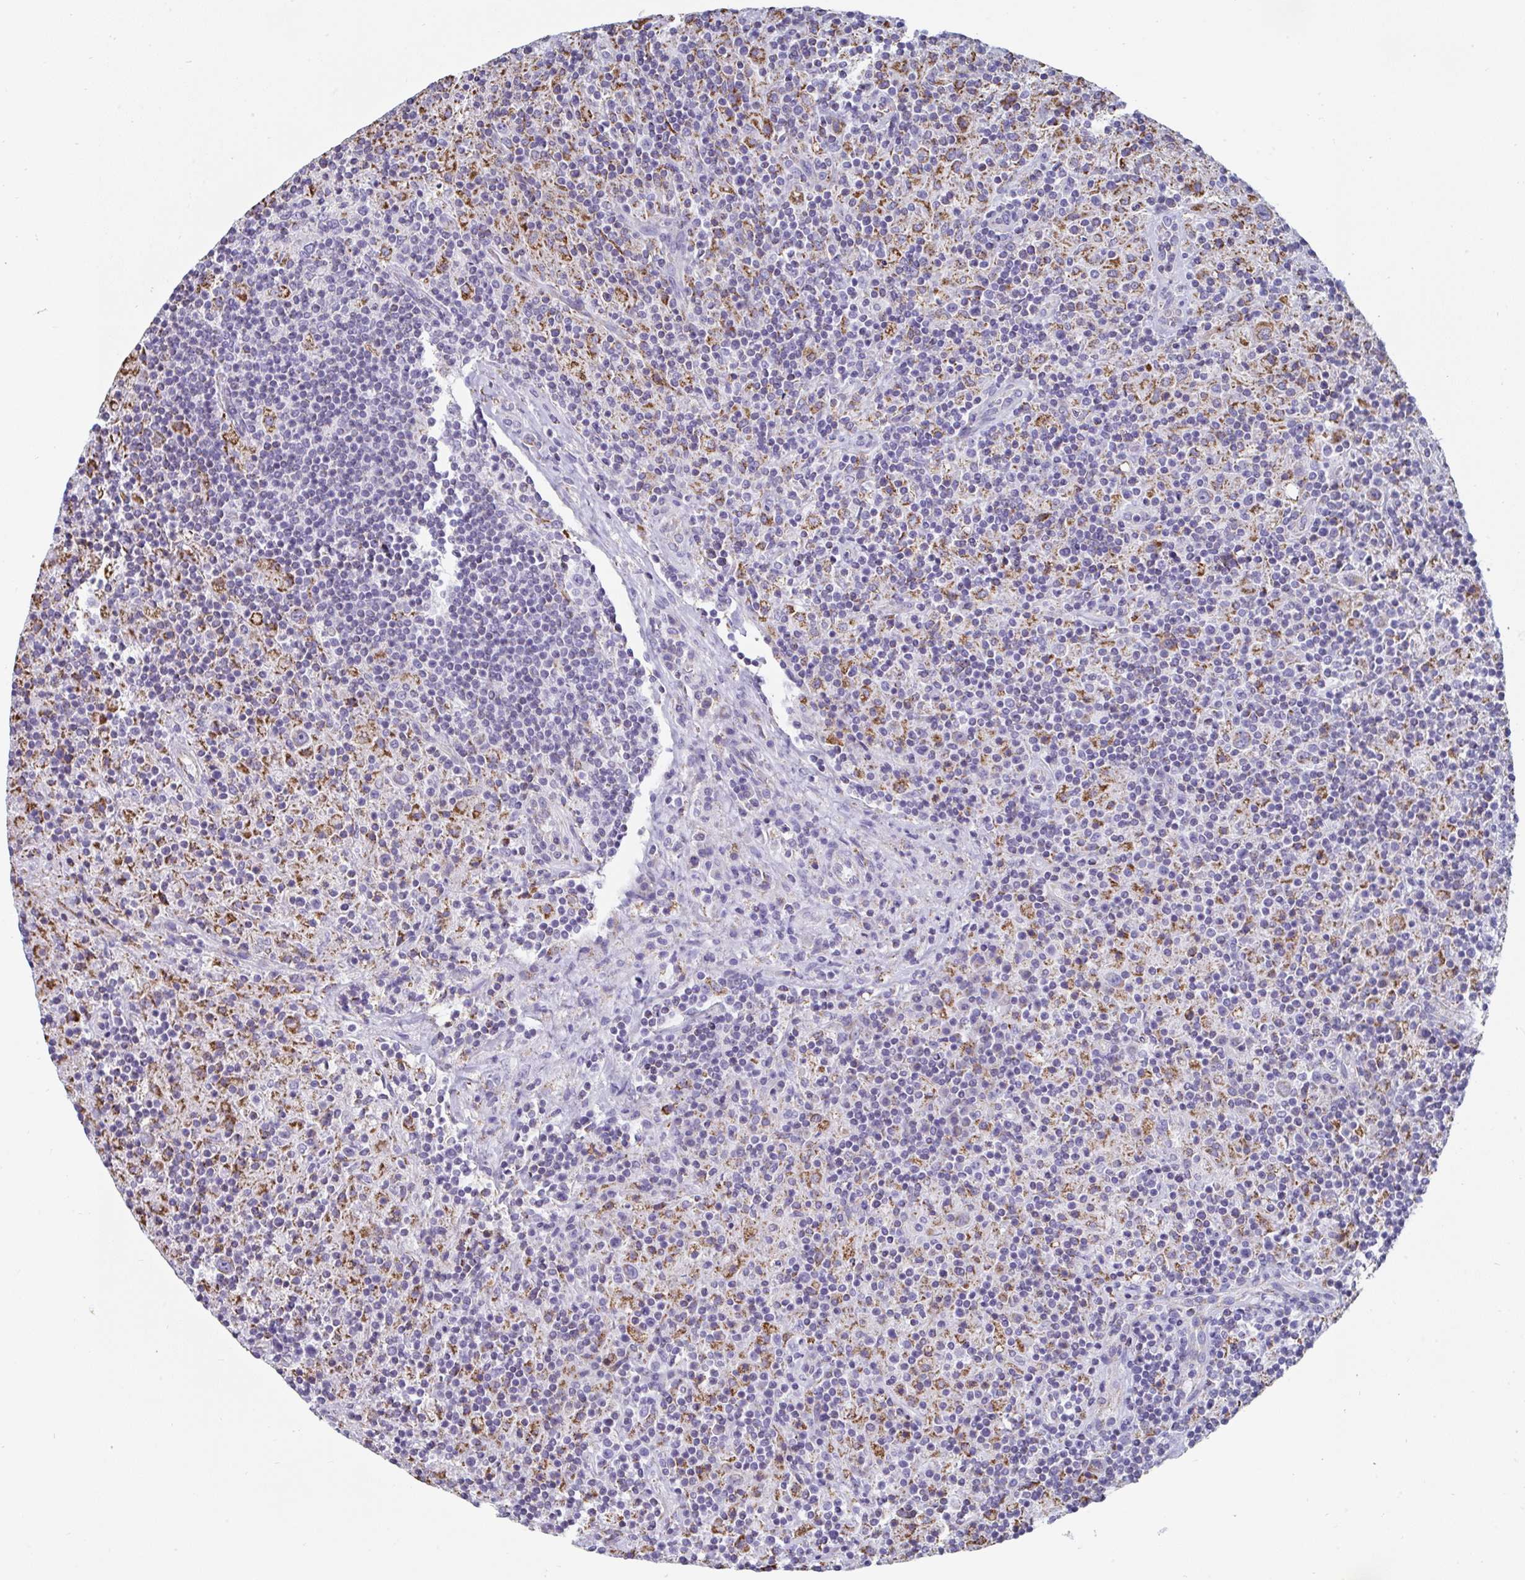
{"staining": {"intensity": "weak", "quantity": "25%-75%", "location": "cytoplasmic/membranous"}, "tissue": "lymphoma", "cell_type": "Tumor cells", "image_type": "cancer", "snomed": [{"axis": "morphology", "description": "Hodgkin's disease, NOS"}, {"axis": "topography", "description": "Lymph node"}], "caption": "Lymphoma stained for a protein reveals weak cytoplasmic/membranous positivity in tumor cells.", "gene": "MGAM2", "patient": {"sex": "male", "age": 70}}